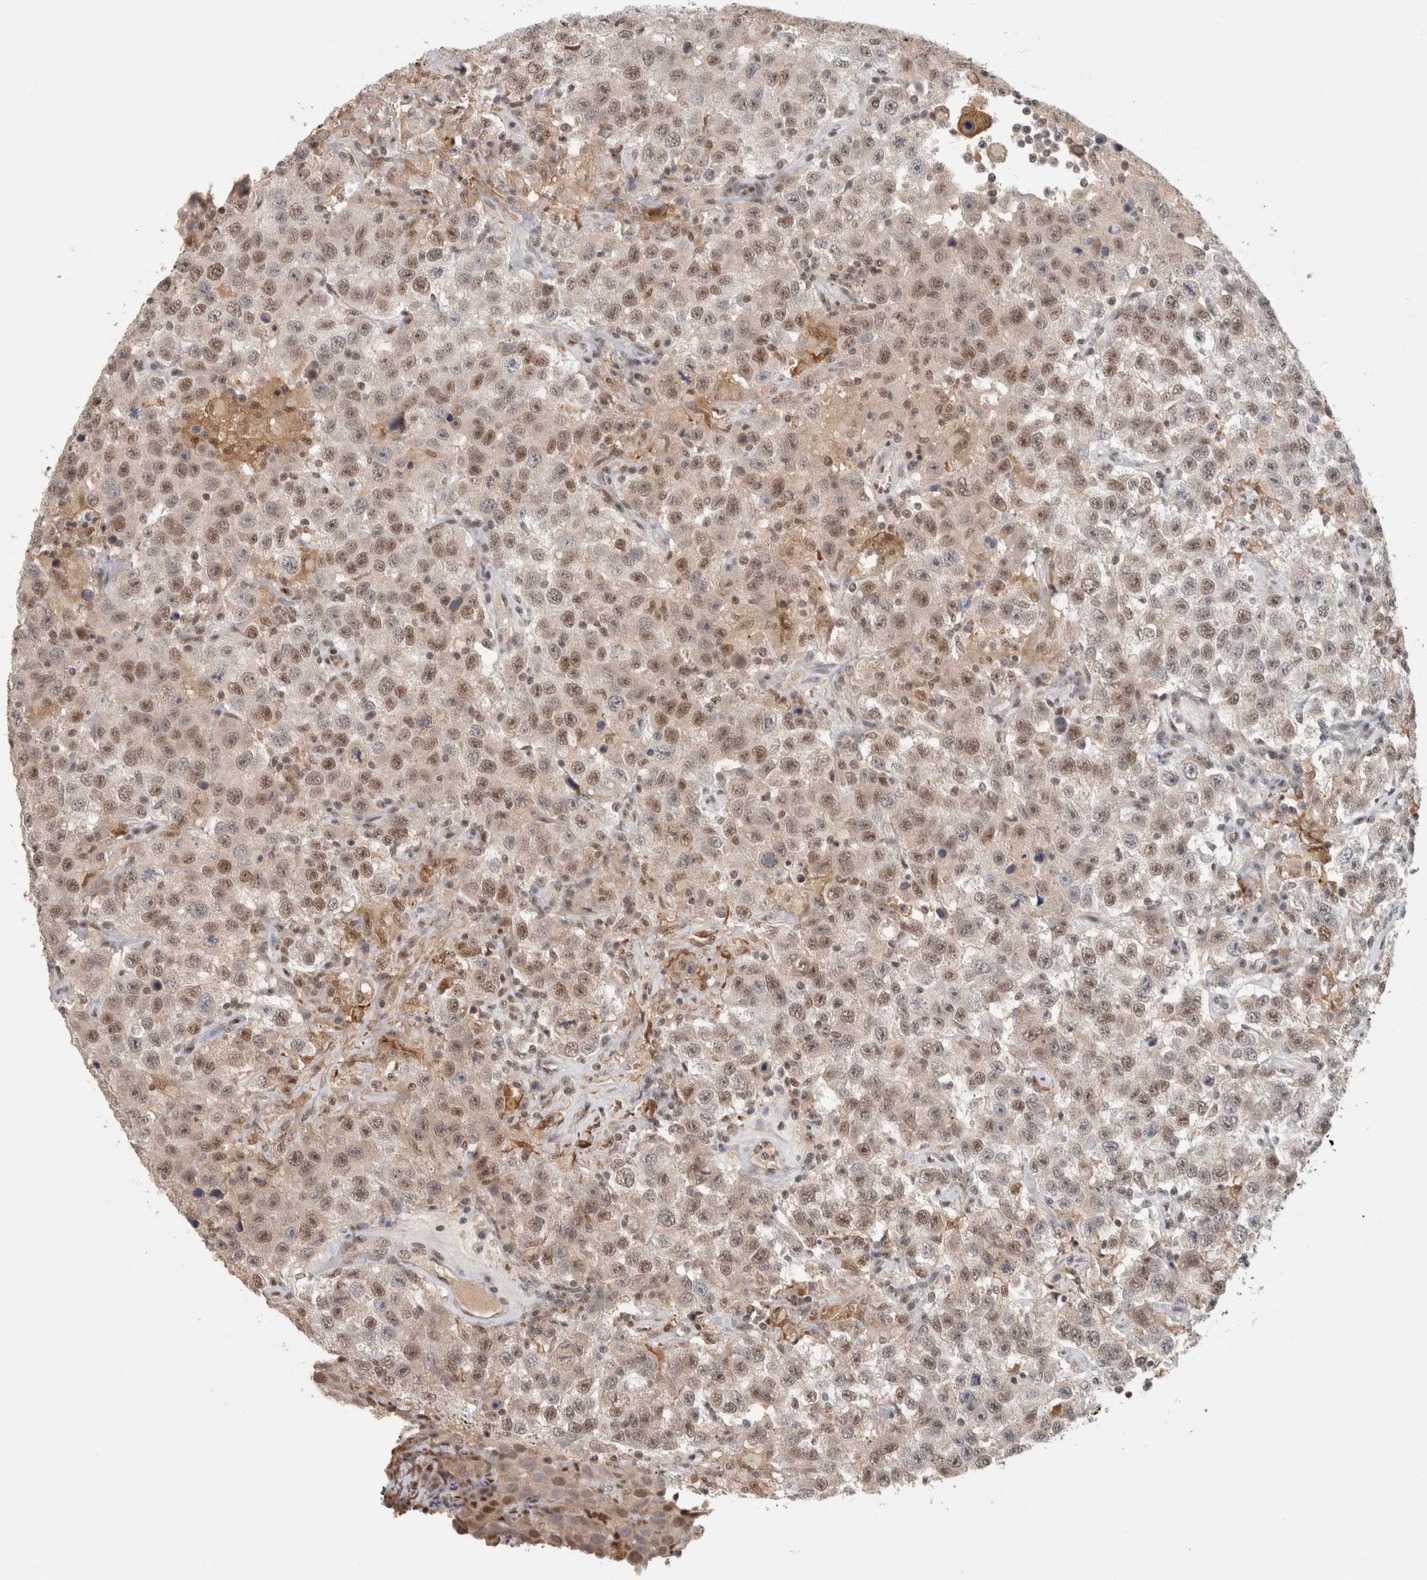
{"staining": {"intensity": "moderate", "quantity": ">75%", "location": "nuclear"}, "tissue": "testis cancer", "cell_type": "Tumor cells", "image_type": "cancer", "snomed": [{"axis": "morphology", "description": "Seminoma, NOS"}, {"axis": "topography", "description": "Testis"}], "caption": "Immunohistochemical staining of human seminoma (testis) demonstrates medium levels of moderate nuclear expression in about >75% of tumor cells.", "gene": "ZNF830", "patient": {"sex": "male", "age": 41}}